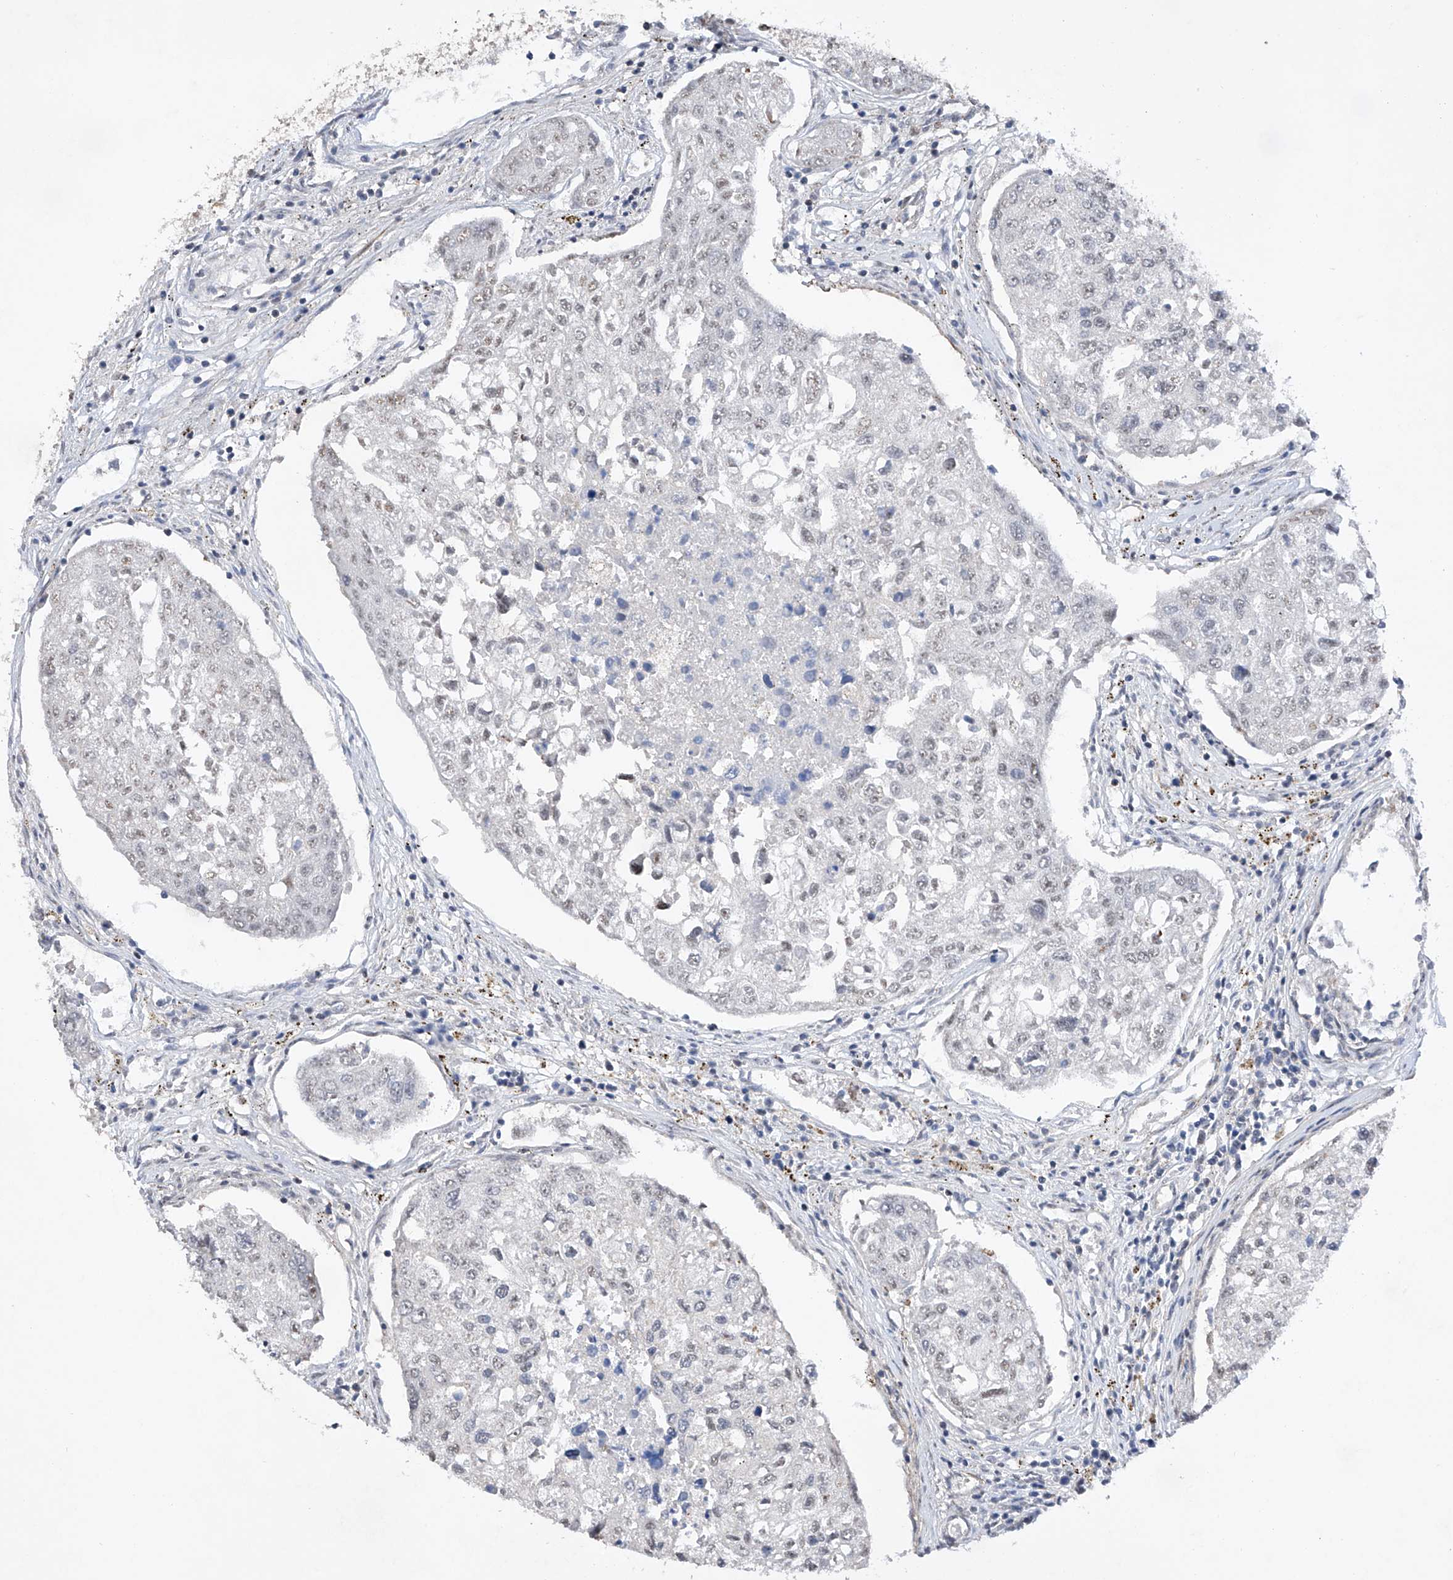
{"staining": {"intensity": "negative", "quantity": "none", "location": "none"}, "tissue": "urothelial cancer", "cell_type": "Tumor cells", "image_type": "cancer", "snomed": [{"axis": "morphology", "description": "Urothelial carcinoma, High grade"}, {"axis": "topography", "description": "Lymph node"}, {"axis": "topography", "description": "Urinary bladder"}], "caption": "This is a image of immunohistochemistry (IHC) staining of urothelial cancer, which shows no staining in tumor cells.", "gene": "NFATC4", "patient": {"sex": "male", "age": 51}}